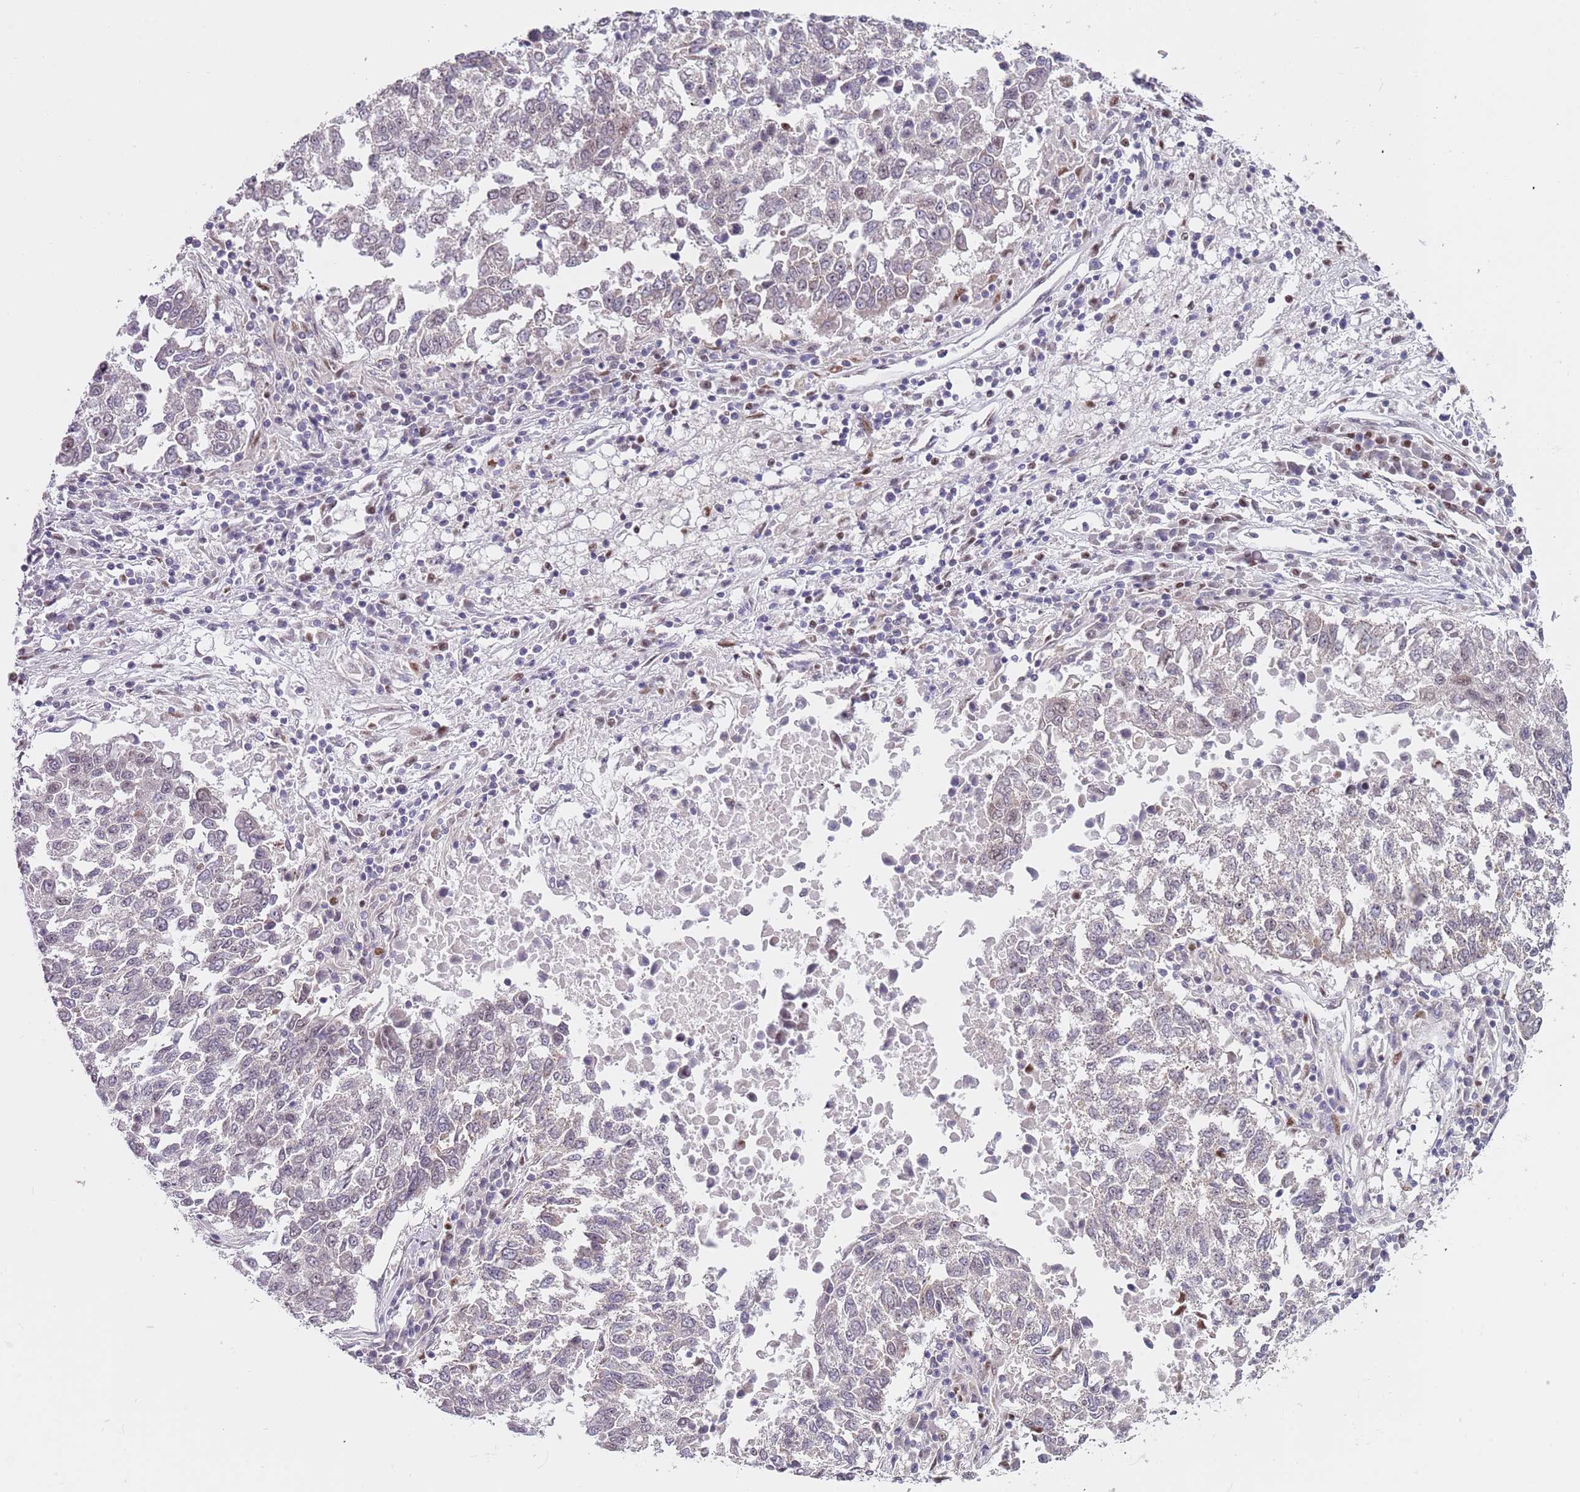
{"staining": {"intensity": "weak", "quantity": "<25%", "location": "cytoplasmic/membranous"}, "tissue": "lung cancer", "cell_type": "Tumor cells", "image_type": "cancer", "snomed": [{"axis": "morphology", "description": "Squamous cell carcinoma, NOS"}, {"axis": "topography", "description": "Lung"}], "caption": "An IHC image of lung squamous cell carcinoma is shown. There is no staining in tumor cells of lung squamous cell carcinoma.", "gene": "SLC25A32", "patient": {"sex": "male", "age": 73}}